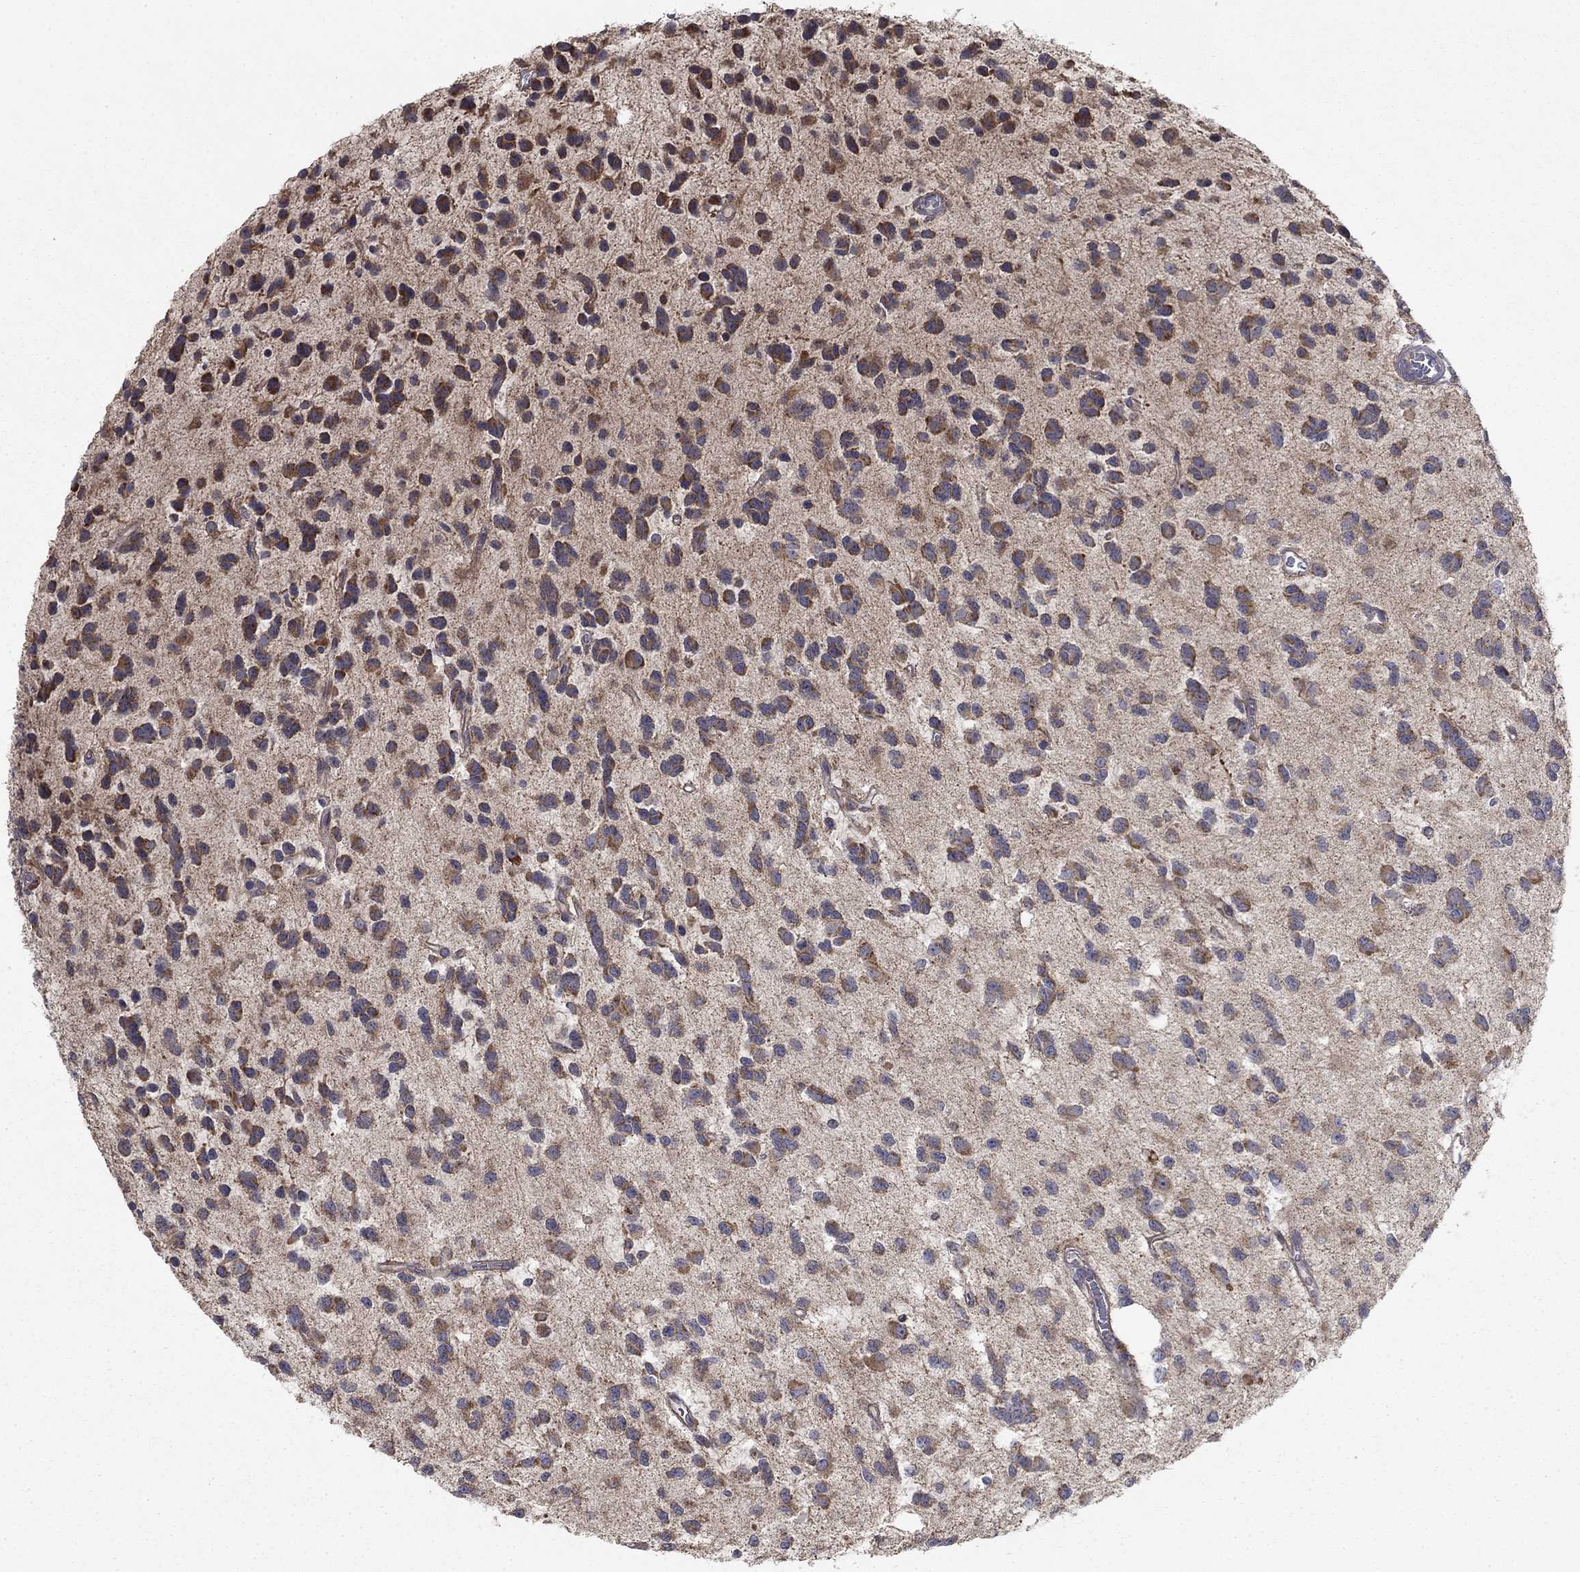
{"staining": {"intensity": "moderate", "quantity": ">75%", "location": "cytoplasmic/membranous"}, "tissue": "glioma", "cell_type": "Tumor cells", "image_type": "cancer", "snomed": [{"axis": "morphology", "description": "Glioma, malignant, Low grade"}, {"axis": "topography", "description": "Brain"}], "caption": "Immunohistochemistry (DAB) staining of human glioma reveals moderate cytoplasmic/membranous protein expression in approximately >75% of tumor cells.", "gene": "MMAA", "patient": {"sex": "female", "age": 45}}